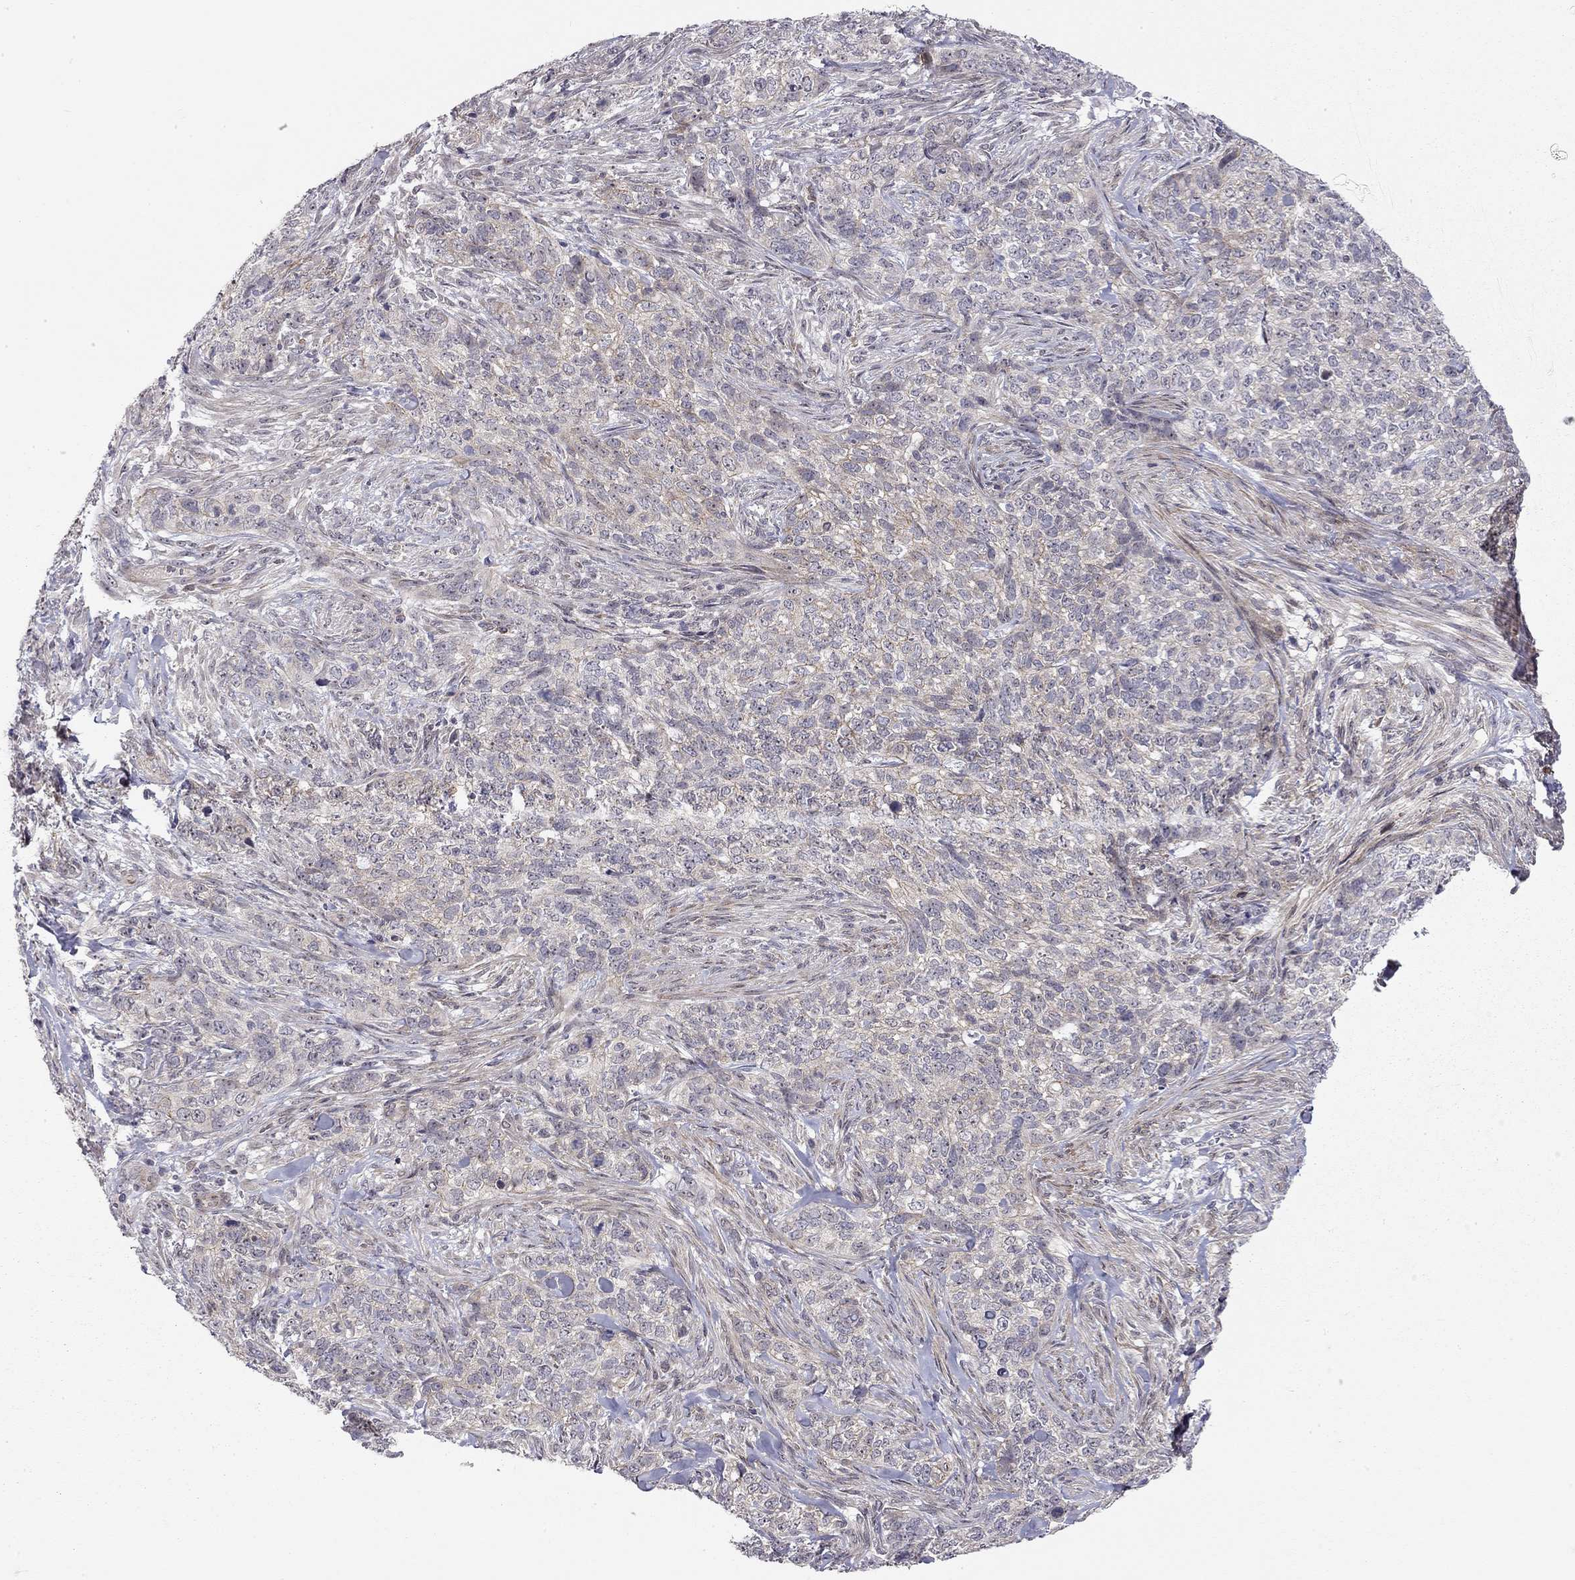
{"staining": {"intensity": "negative", "quantity": "none", "location": "none"}, "tissue": "skin cancer", "cell_type": "Tumor cells", "image_type": "cancer", "snomed": [{"axis": "morphology", "description": "Basal cell carcinoma"}, {"axis": "topography", "description": "Skin"}], "caption": "This histopathology image is of skin basal cell carcinoma stained with IHC to label a protein in brown with the nuclei are counter-stained blue. There is no staining in tumor cells. (Brightfield microscopy of DAB immunohistochemistry at high magnification).", "gene": "STXBP6", "patient": {"sex": "female", "age": 69}}